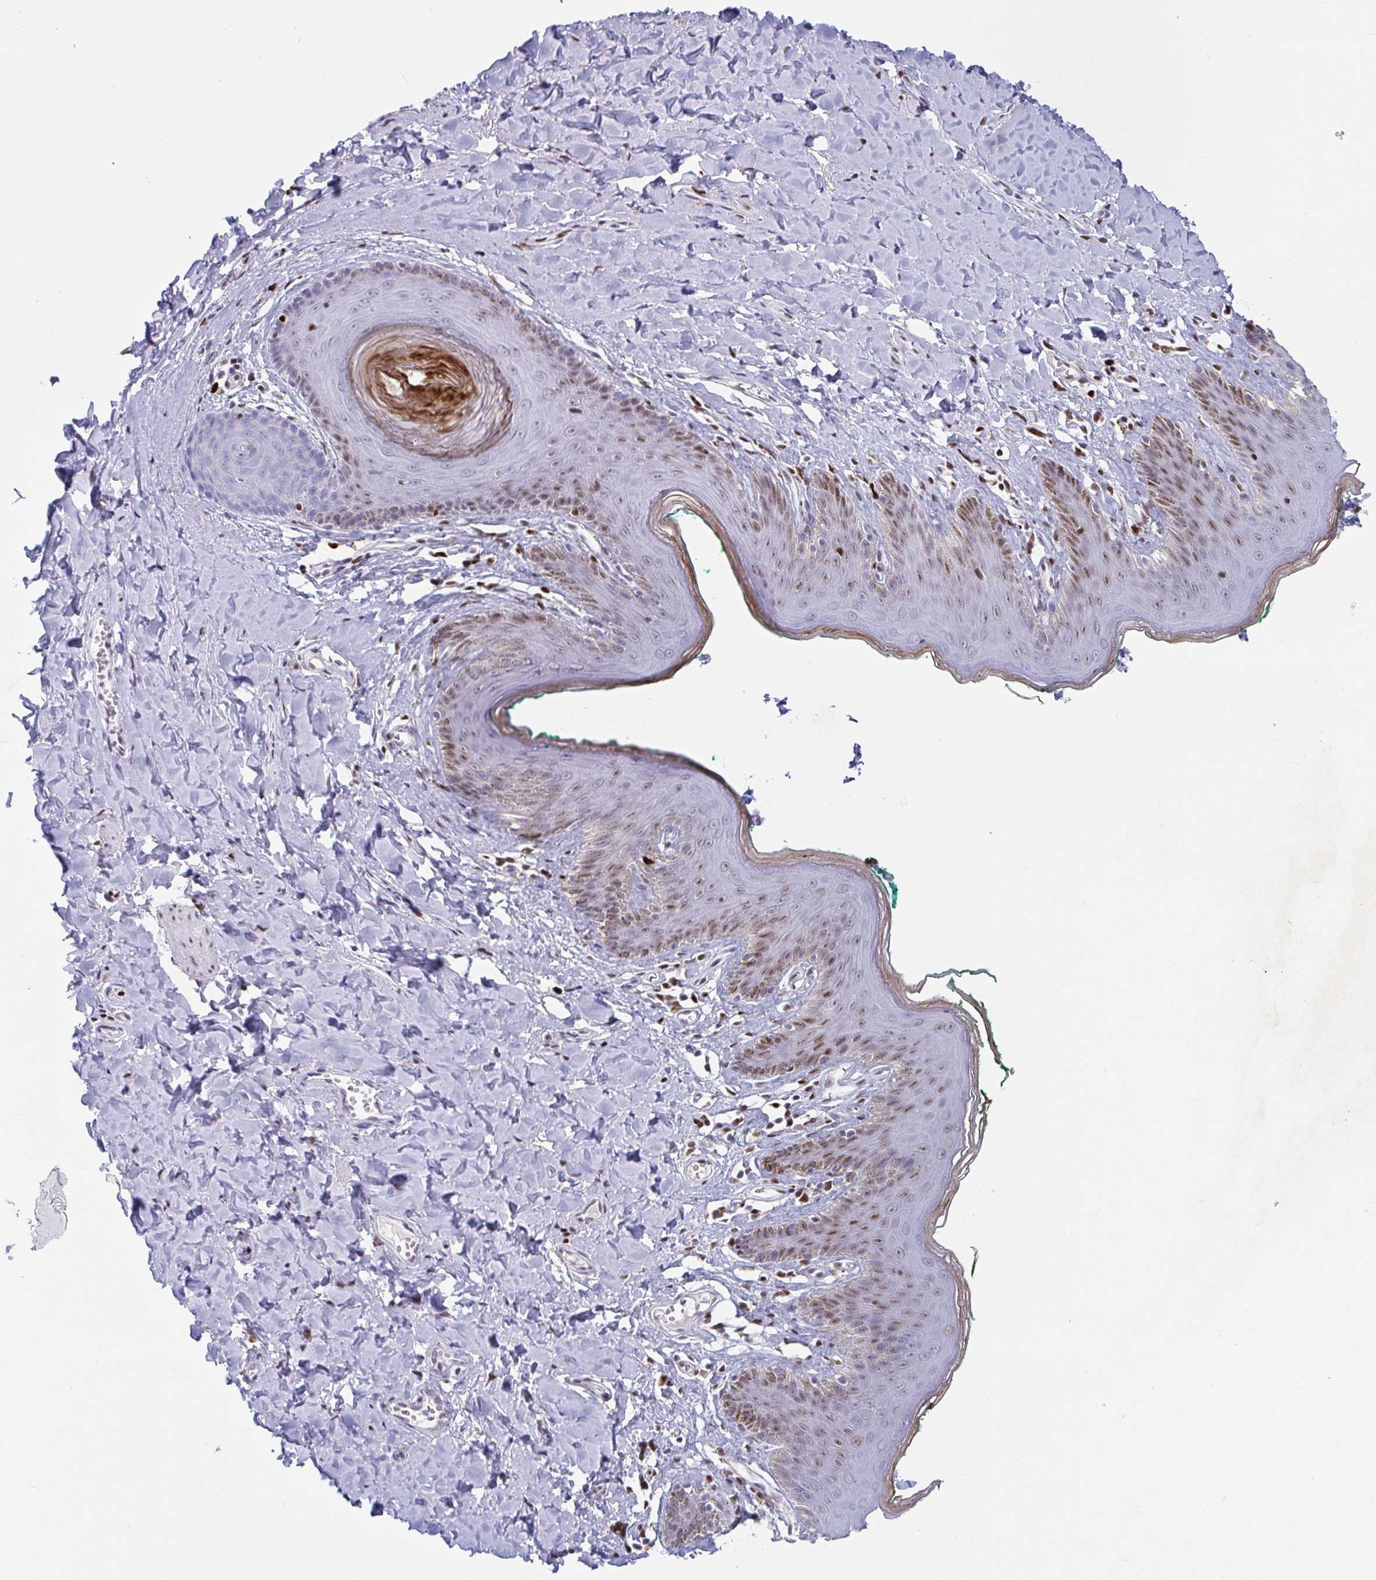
{"staining": {"intensity": "moderate", "quantity": "<25%", "location": "nuclear"}, "tissue": "skin", "cell_type": "Epidermal cells", "image_type": "normal", "snomed": [{"axis": "morphology", "description": "Normal tissue, NOS"}, {"axis": "topography", "description": "Vulva"}, {"axis": "topography", "description": "Peripheral nerve tissue"}], "caption": "Skin stained for a protein (brown) exhibits moderate nuclear positive expression in approximately <25% of epidermal cells.", "gene": "ZNF586", "patient": {"sex": "female", "age": 66}}